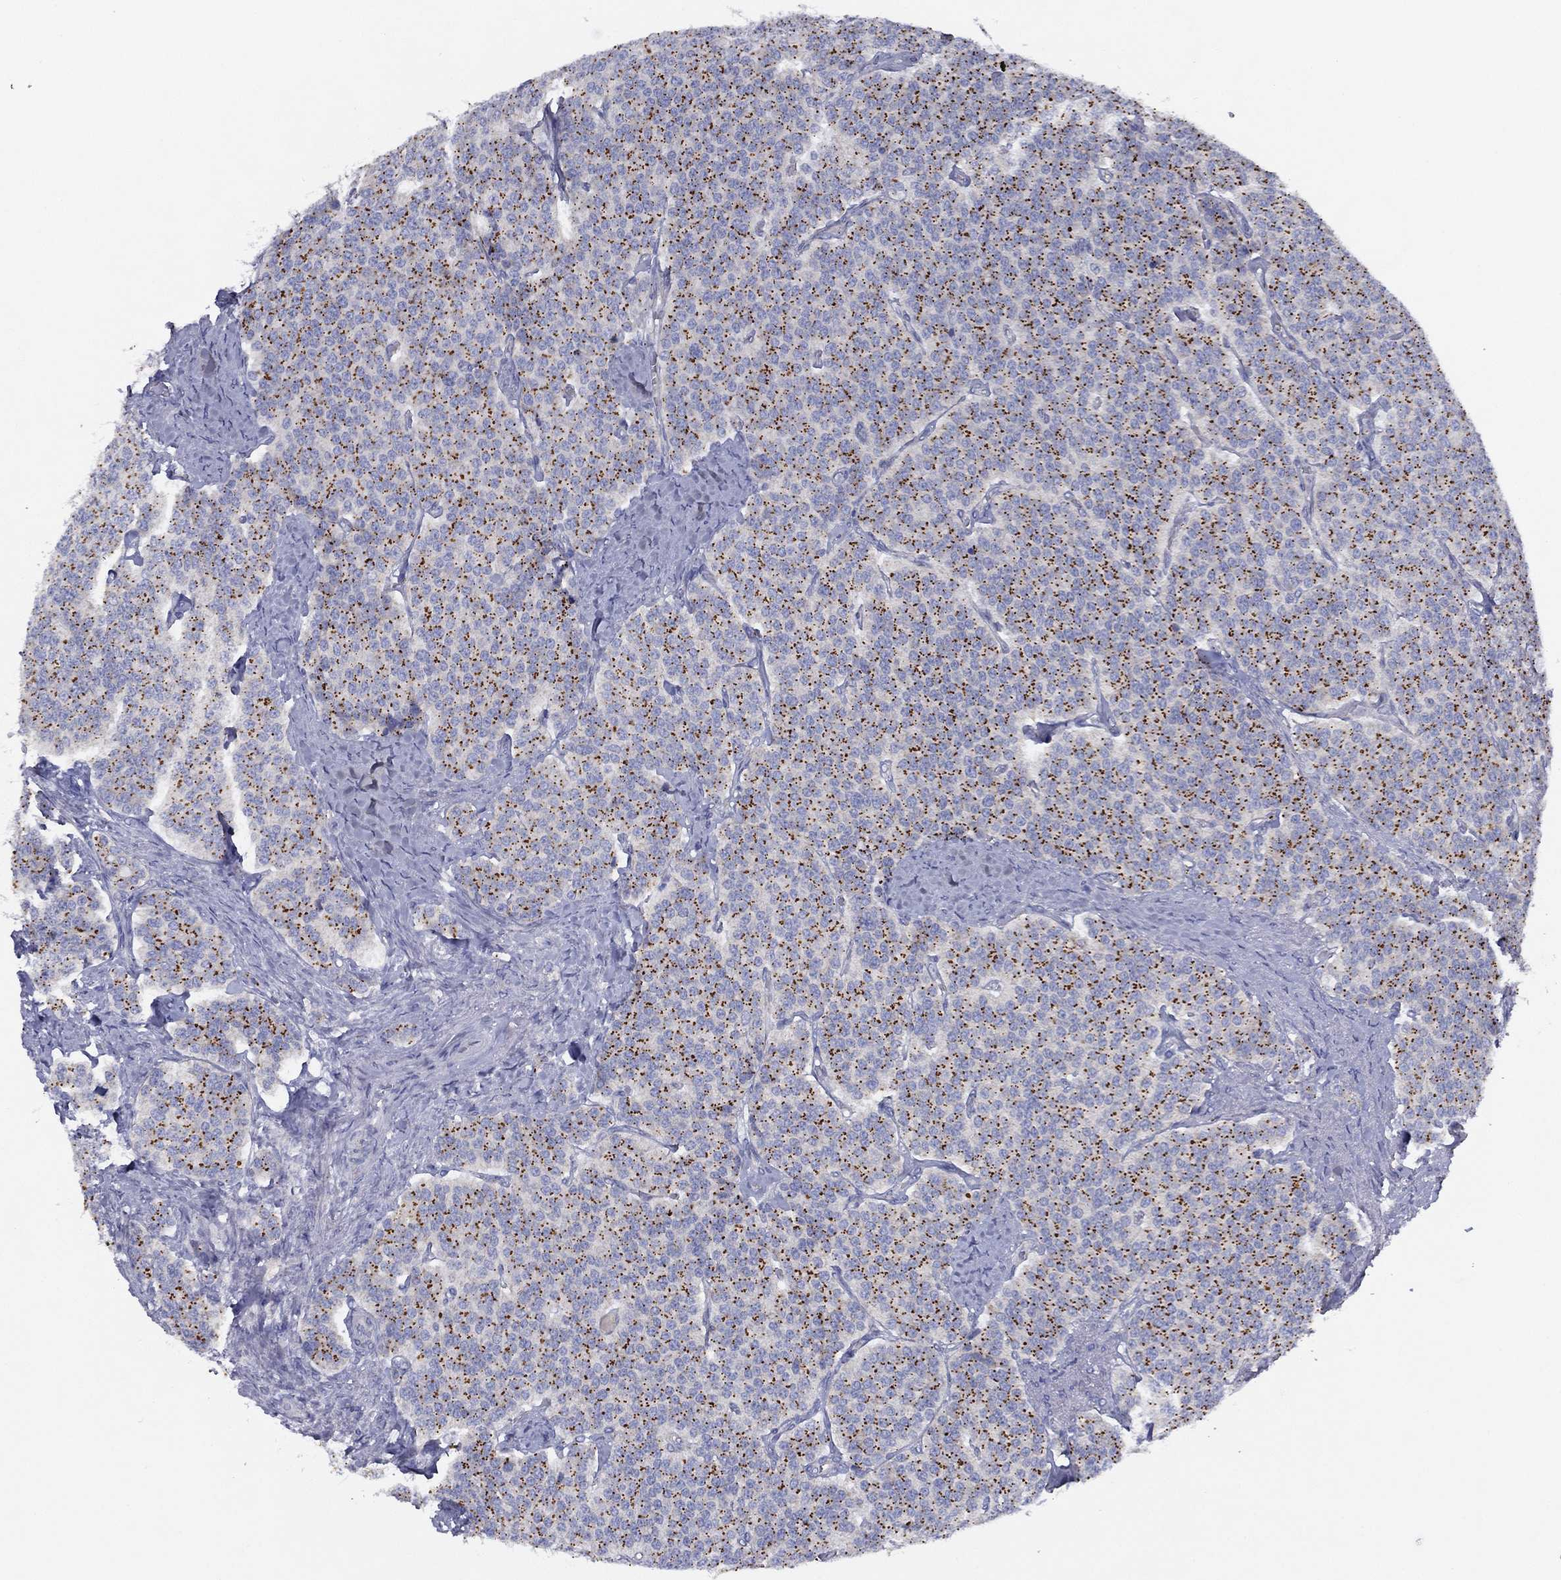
{"staining": {"intensity": "strong", "quantity": "25%-75%", "location": "cytoplasmic/membranous"}, "tissue": "carcinoid", "cell_type": "Tumor cells", "image_type": "cancer", "snomed": [{"axis": "morphology", "description": "Carcinoid, malignant, NOS"}, {"axis": "topography", "description": "Small intestine"}], "caption": "DAB immunohistochemical staining of human carcinoid reveals strong cytoplasmic/membranous protein positivity in about 25%-75% of tumor cells.", "gene": "ZNF223", "patient": {"sex": "female", "age": 58}}